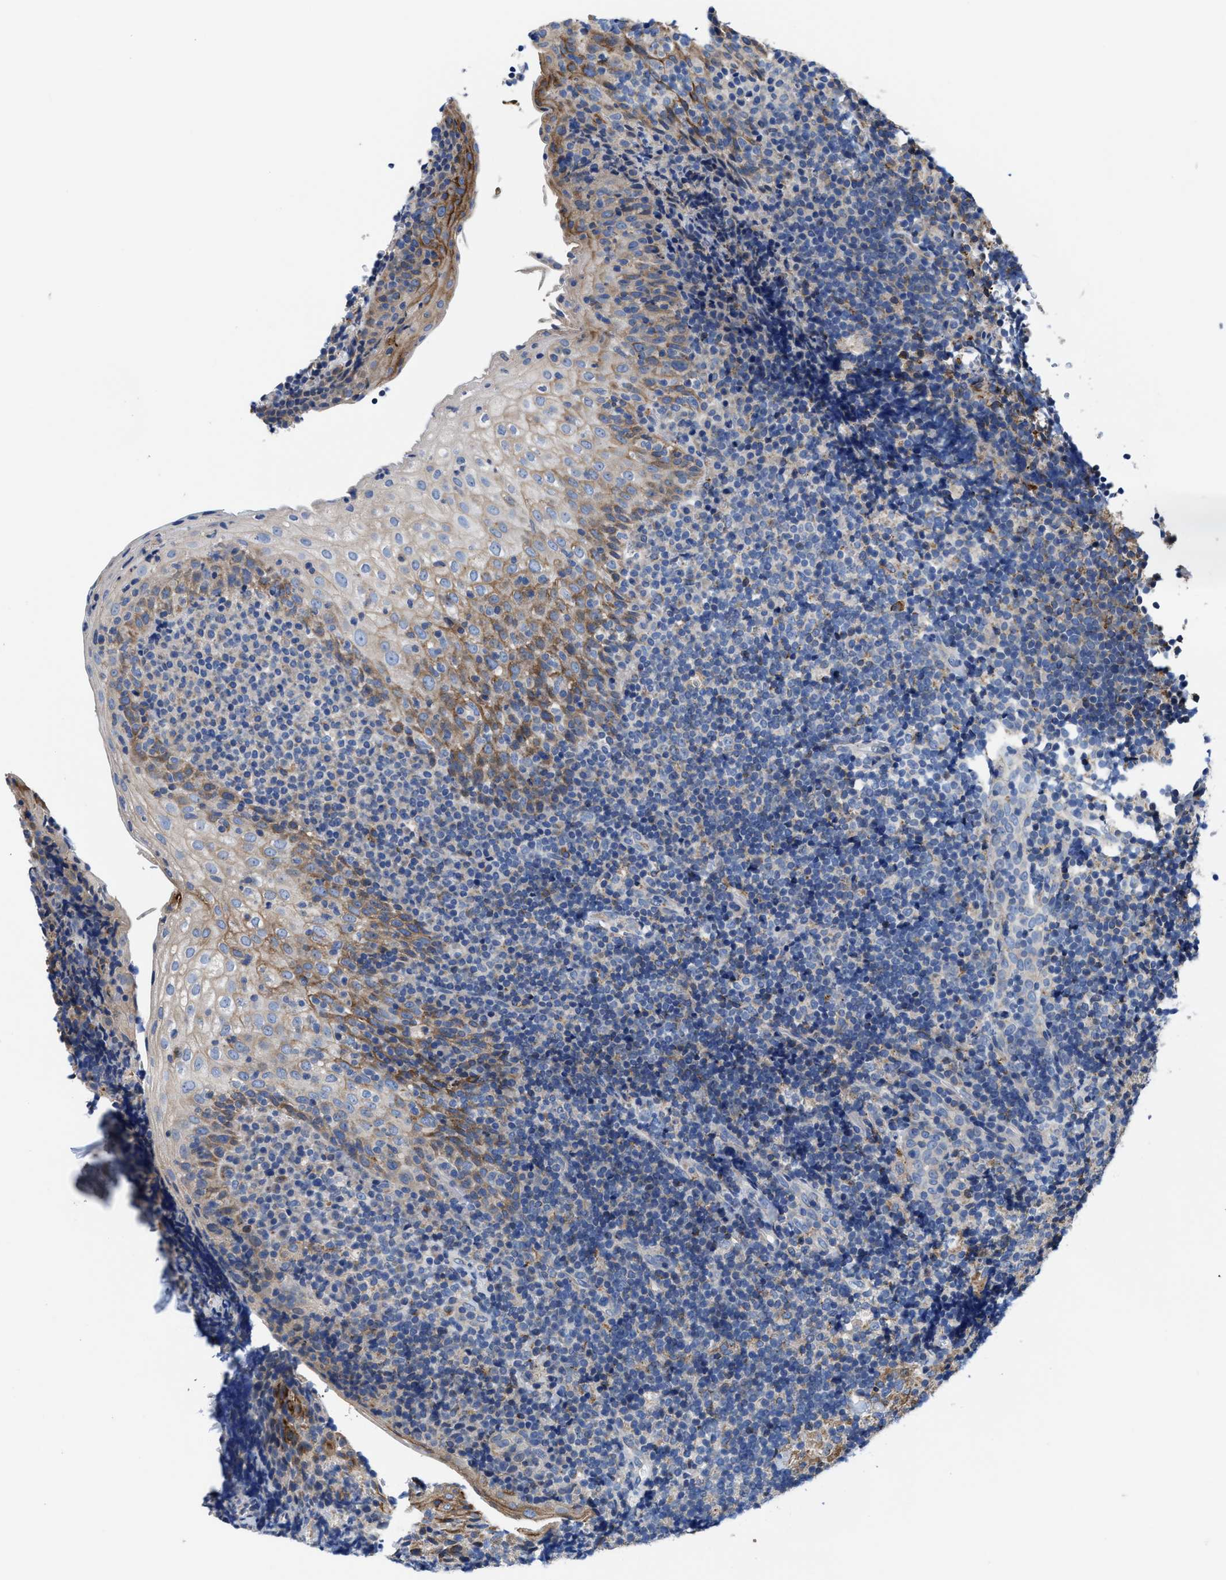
{"staining": {"intensity": "moderate", "quantity": "<25%", "location": "cytoplasmic/membranous"}, "tissue": "tonsil", "cell_type": "Germinal center cells", "image_type": "normal", "snomed": [{"axis": "morphology", "description": "Normal tissue, NOS"}, {"axis": "topography", "description": "Tonsil"}], "caption": "This image reveals benign tonsil stained with IHC to label a protein in brown. The cytoplasmic/membranous of germinal center cells show moderate positivity for the protein. Nuclei are counter-stained blue.", "gene": "TMEM30A", "patient": {"sex": "male", "age": 37}}